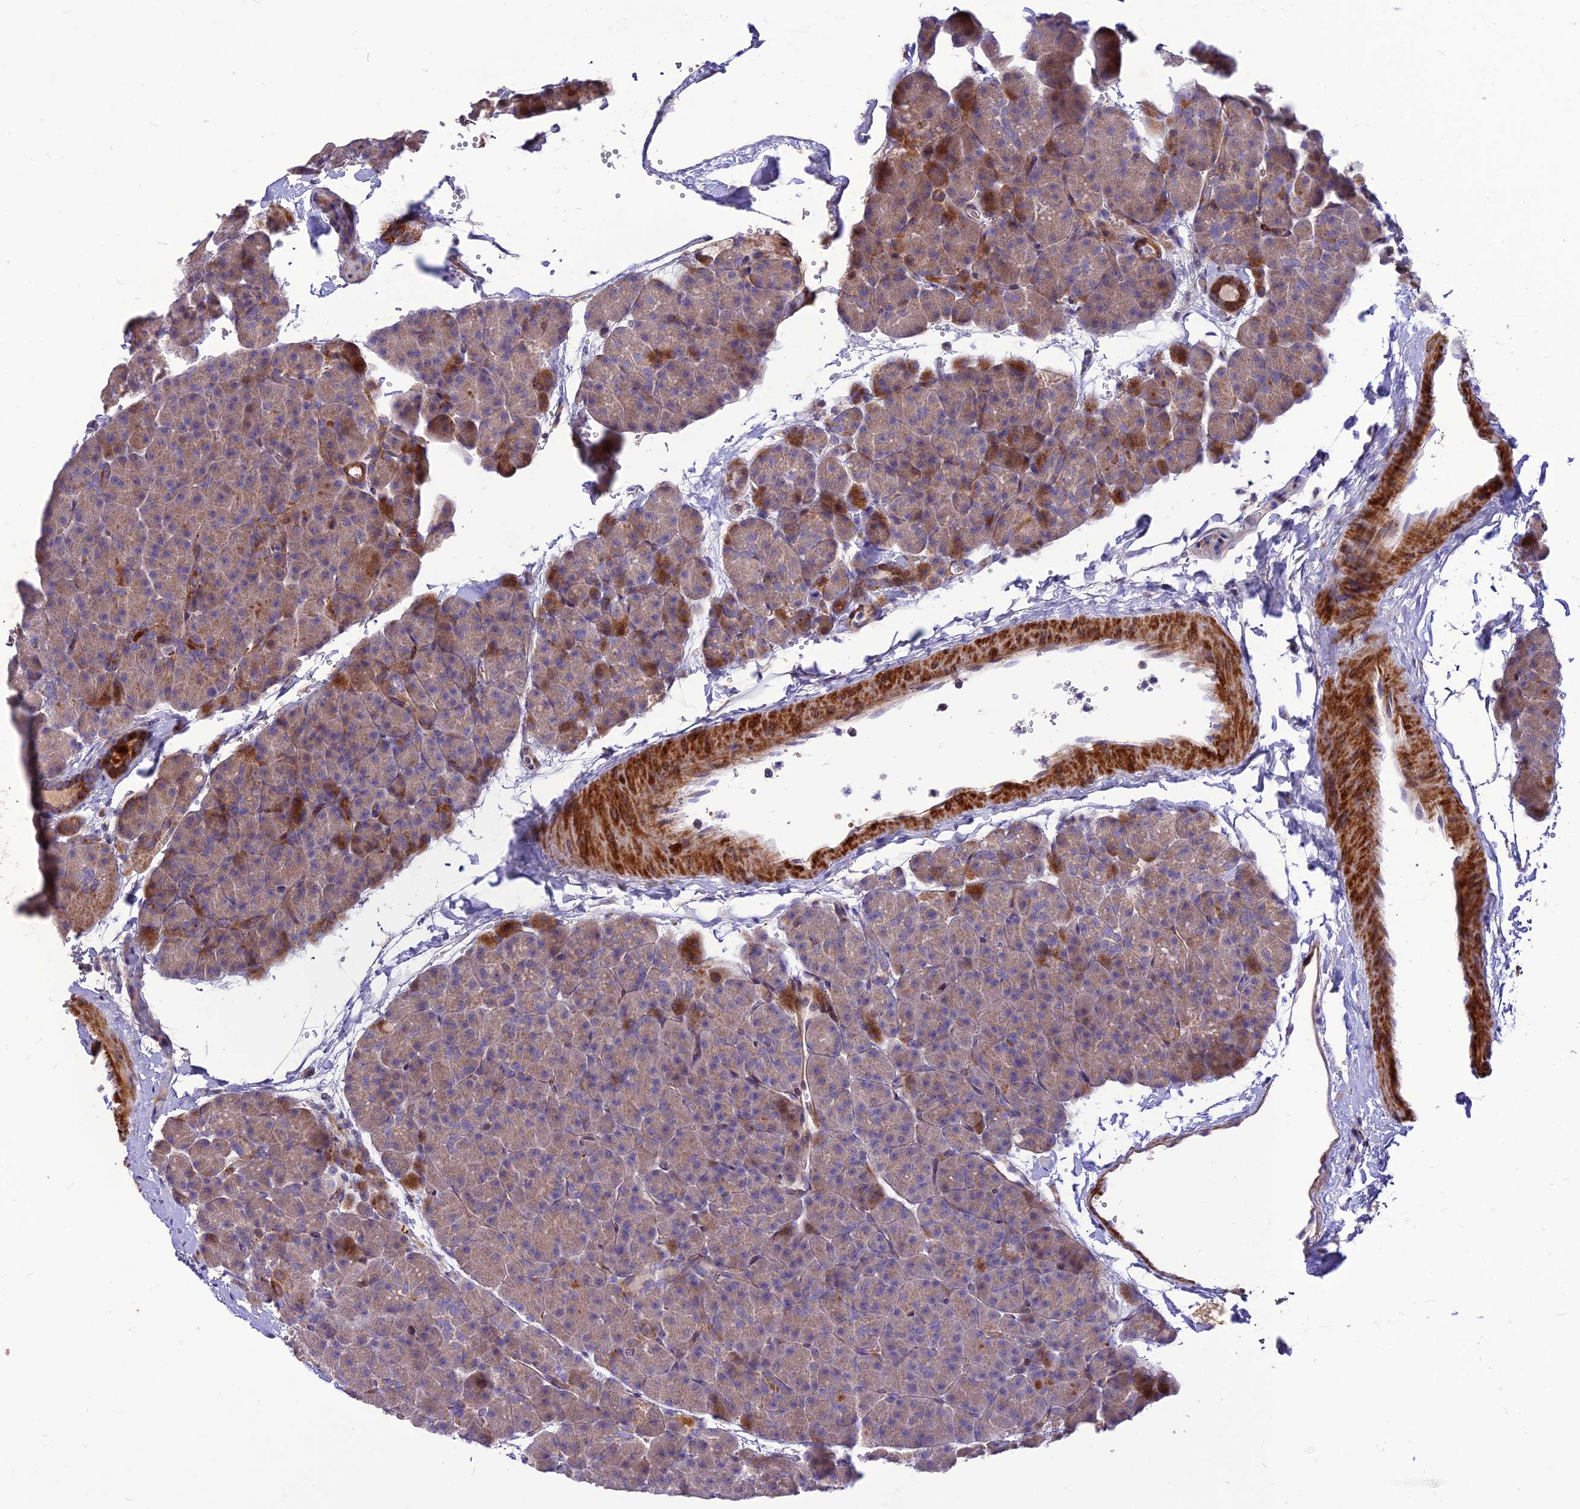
{"staining": {"intensity": "moderate", "quantity": "25%-75%", "location": "cytoplasmic/membranous"}, "tissue": "pancreas", "cell_type": "Exocrine glandular cells", "image_type": "normal", "snomed": [{"axis": "morphology", "description": "Normal tissue, NOS"}, {"axis": "topography", "description": "Pancreas"}], "caption": "Pancreas stained with immunohistochemistry reveals moderate cytoplasmic/membranous positivity in approximately 25%-75% of exocrine glandular cells. (IHC, brightfield microscopy, high magnification).", "gene": "RIMOC1", "patient": {"sex": "male", "age": 36}}